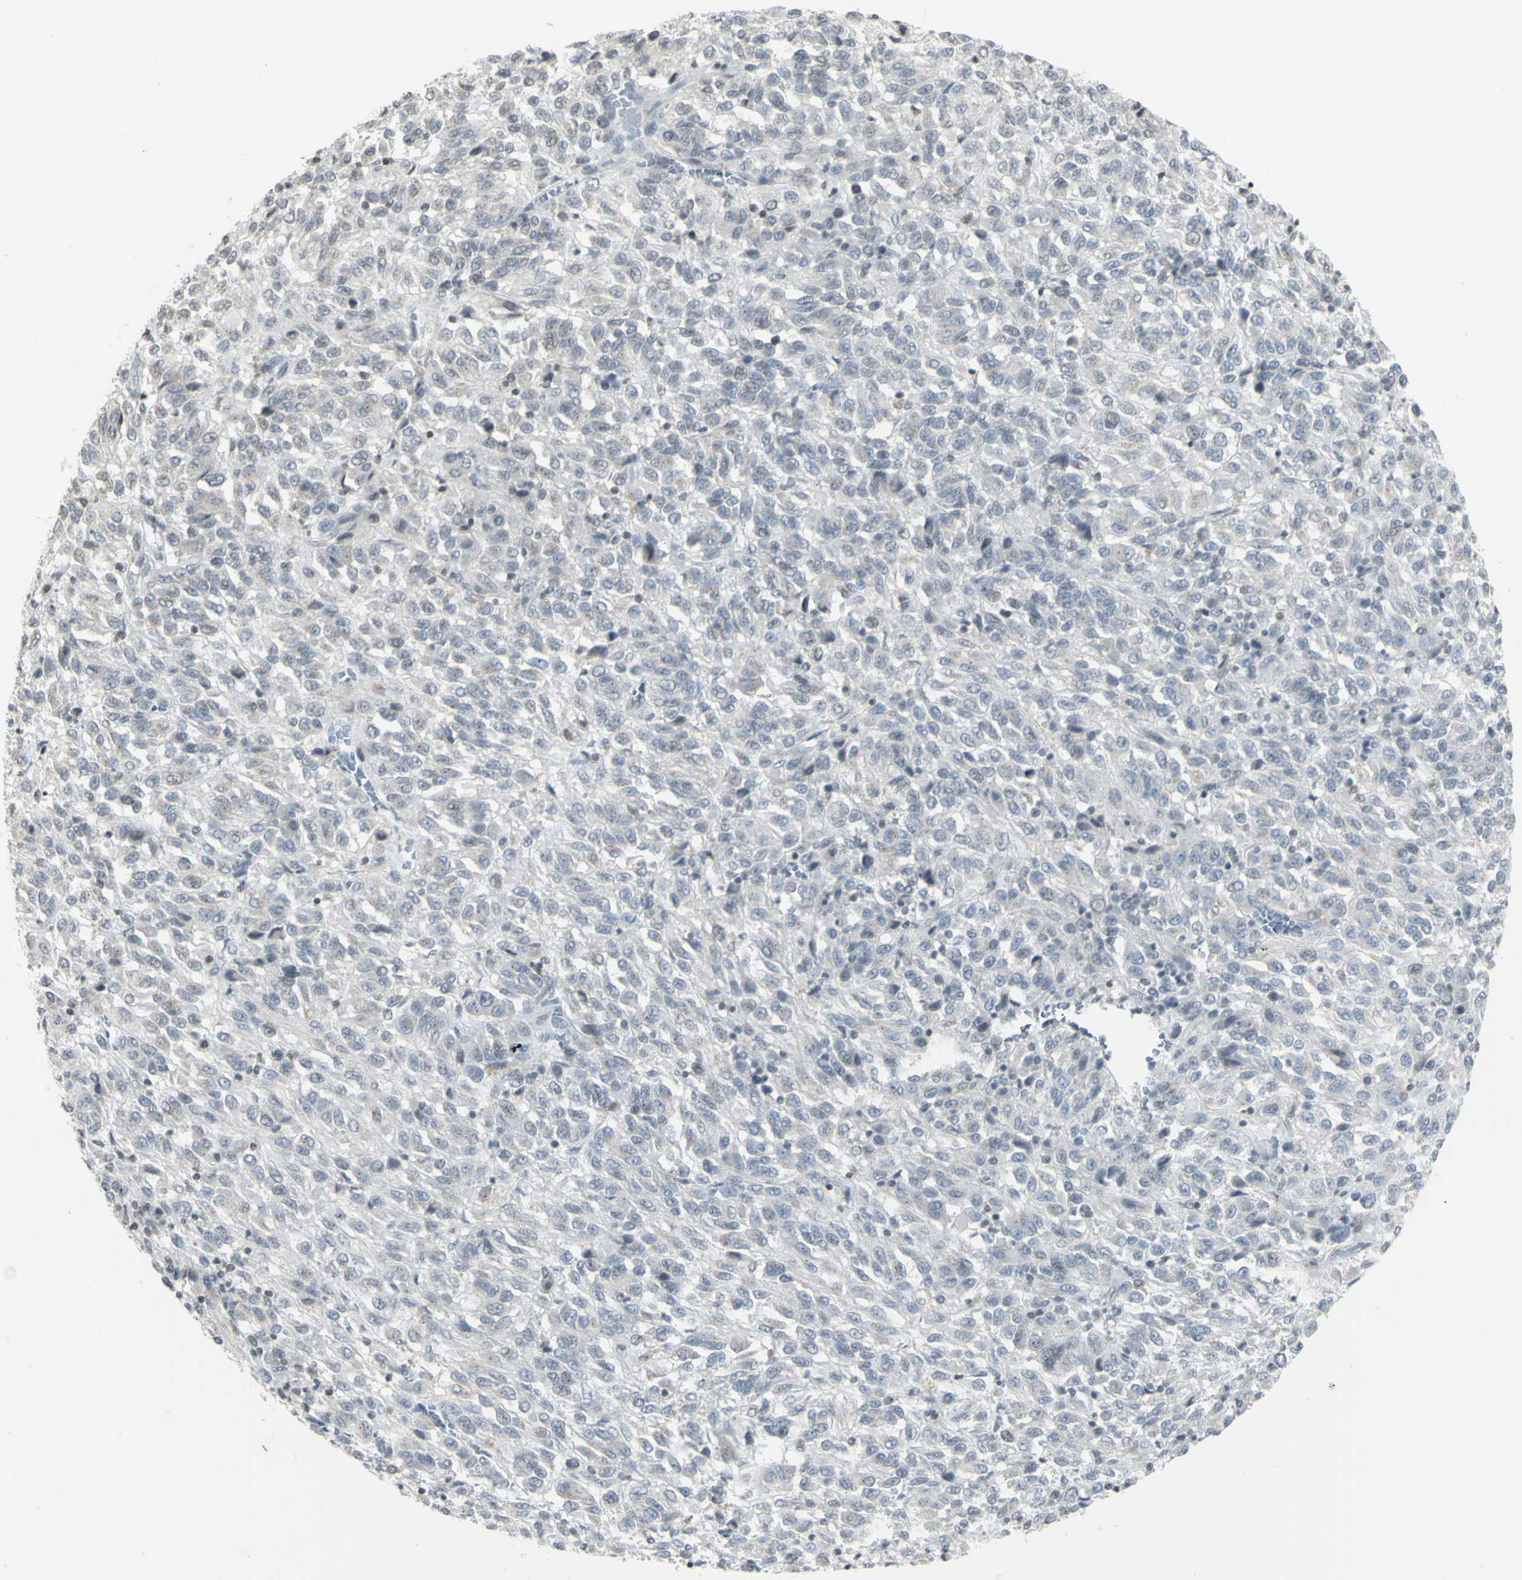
{"staining": {"intensity": "negative", "quantity": "none", "location": "none"}, "tissue": "melanoma", "cell_type": "Tumor cells", "image_type": "cancer", "snomed": [{"axis": "morphology", "description": "Malignant melanoma, Metastatic site"}, {"axis": "topography", "description": "Lung"}], "caption": "Immunohistochemistry (IHC) of human melanoma shows no positivity in tumor cells. (DAB immunohistochemistry, high magnification).", "gene": "MUC5AC", "patient": {"sex": "male", "age": 64}}